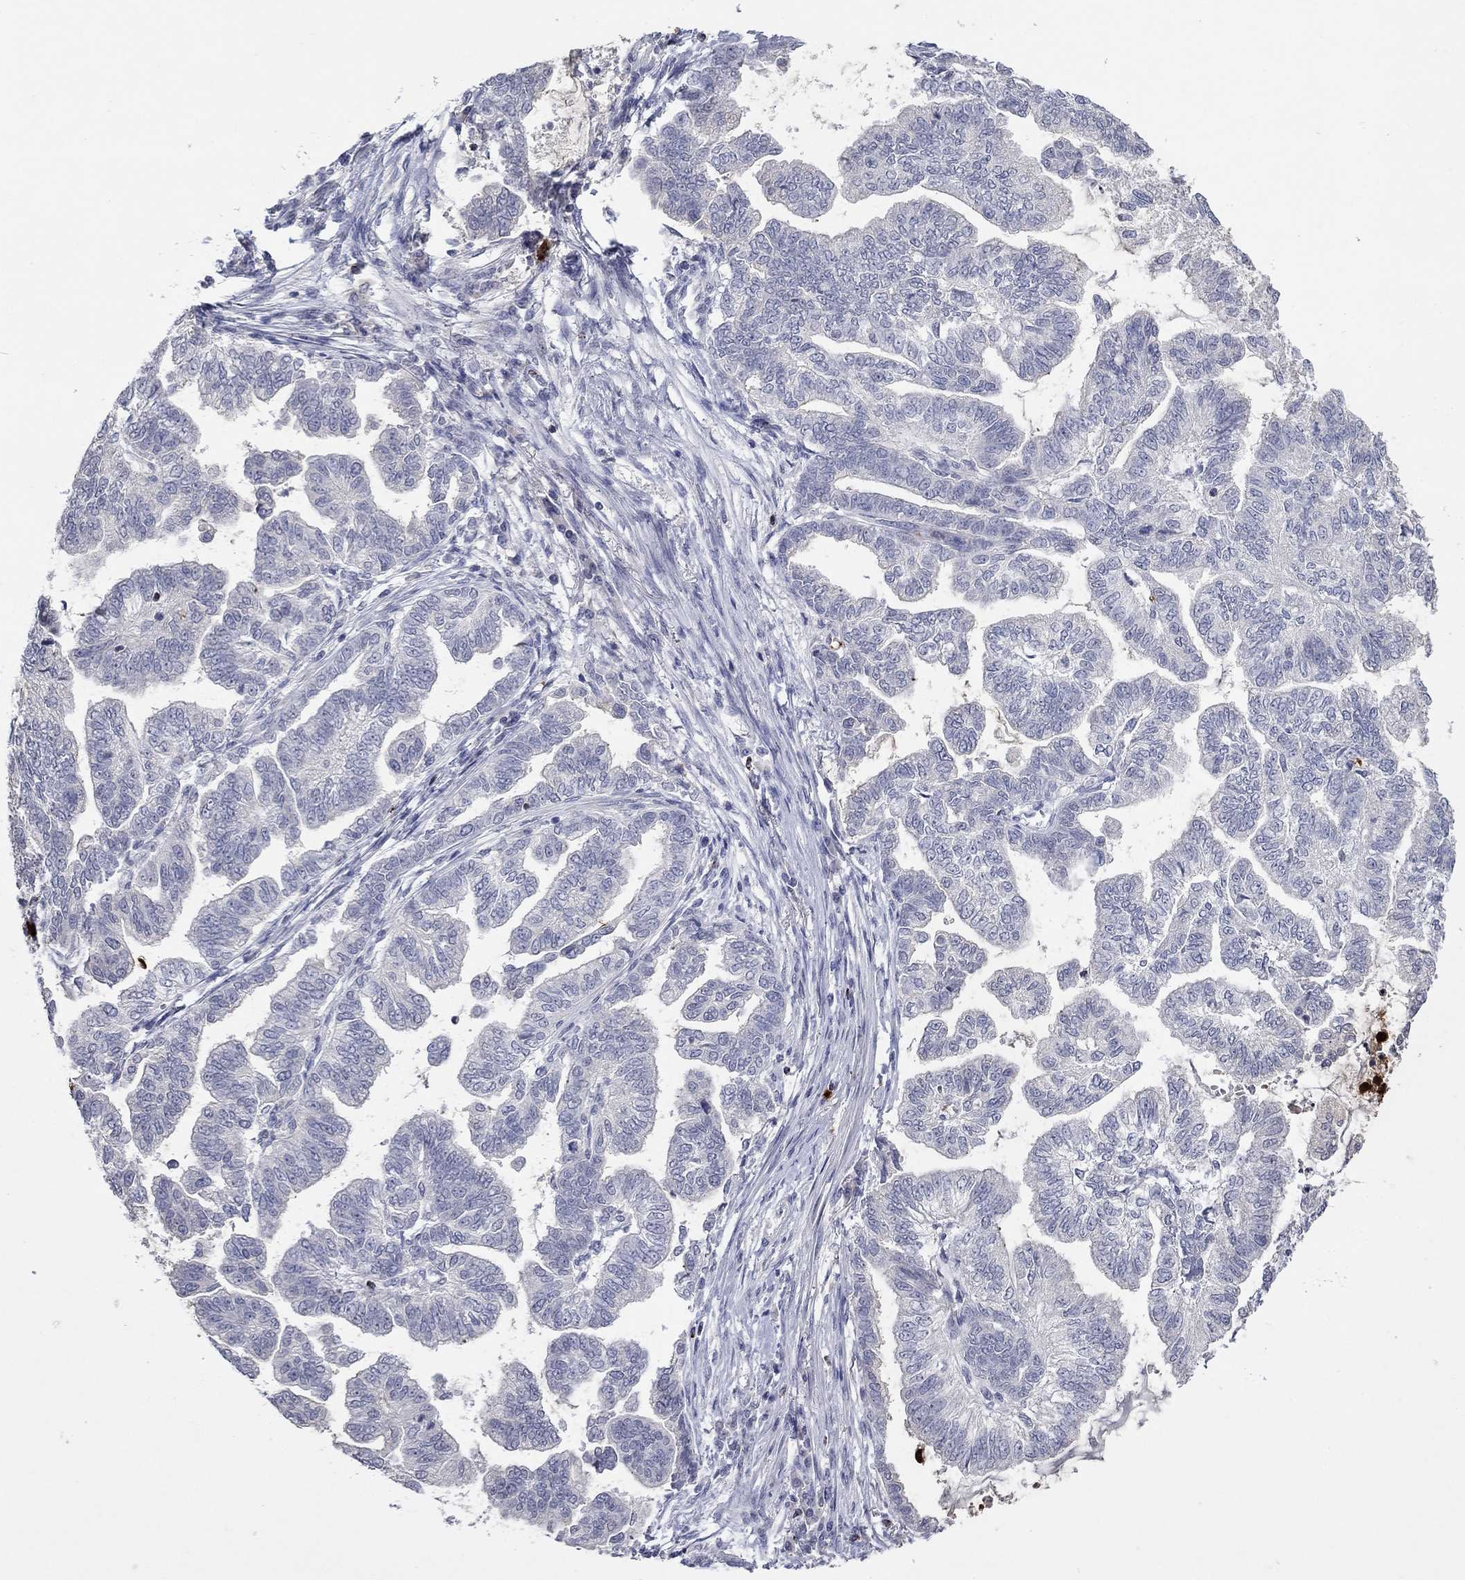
{"staining": {"intensity": "negative", "quantity": "none", "location": "none"}, "tissue": "stomach cancer", "cell_type": "Tumor cells", "image_type": "cancer", "snomed": [{"axis": "morphology", "description": "Adenocarcinoma, NOS"}, {"axis": "topography", "description": "Stomach"}], "caption": "This histopathology image is of stomach cancer stained with immunohistochemistry (IHC) to label a protein in brown with the nuclei are counter-stained blue. There is no expression in tumor cells.", "gene": "CCL5", "patient": {"sex": "male", "age": 83}}